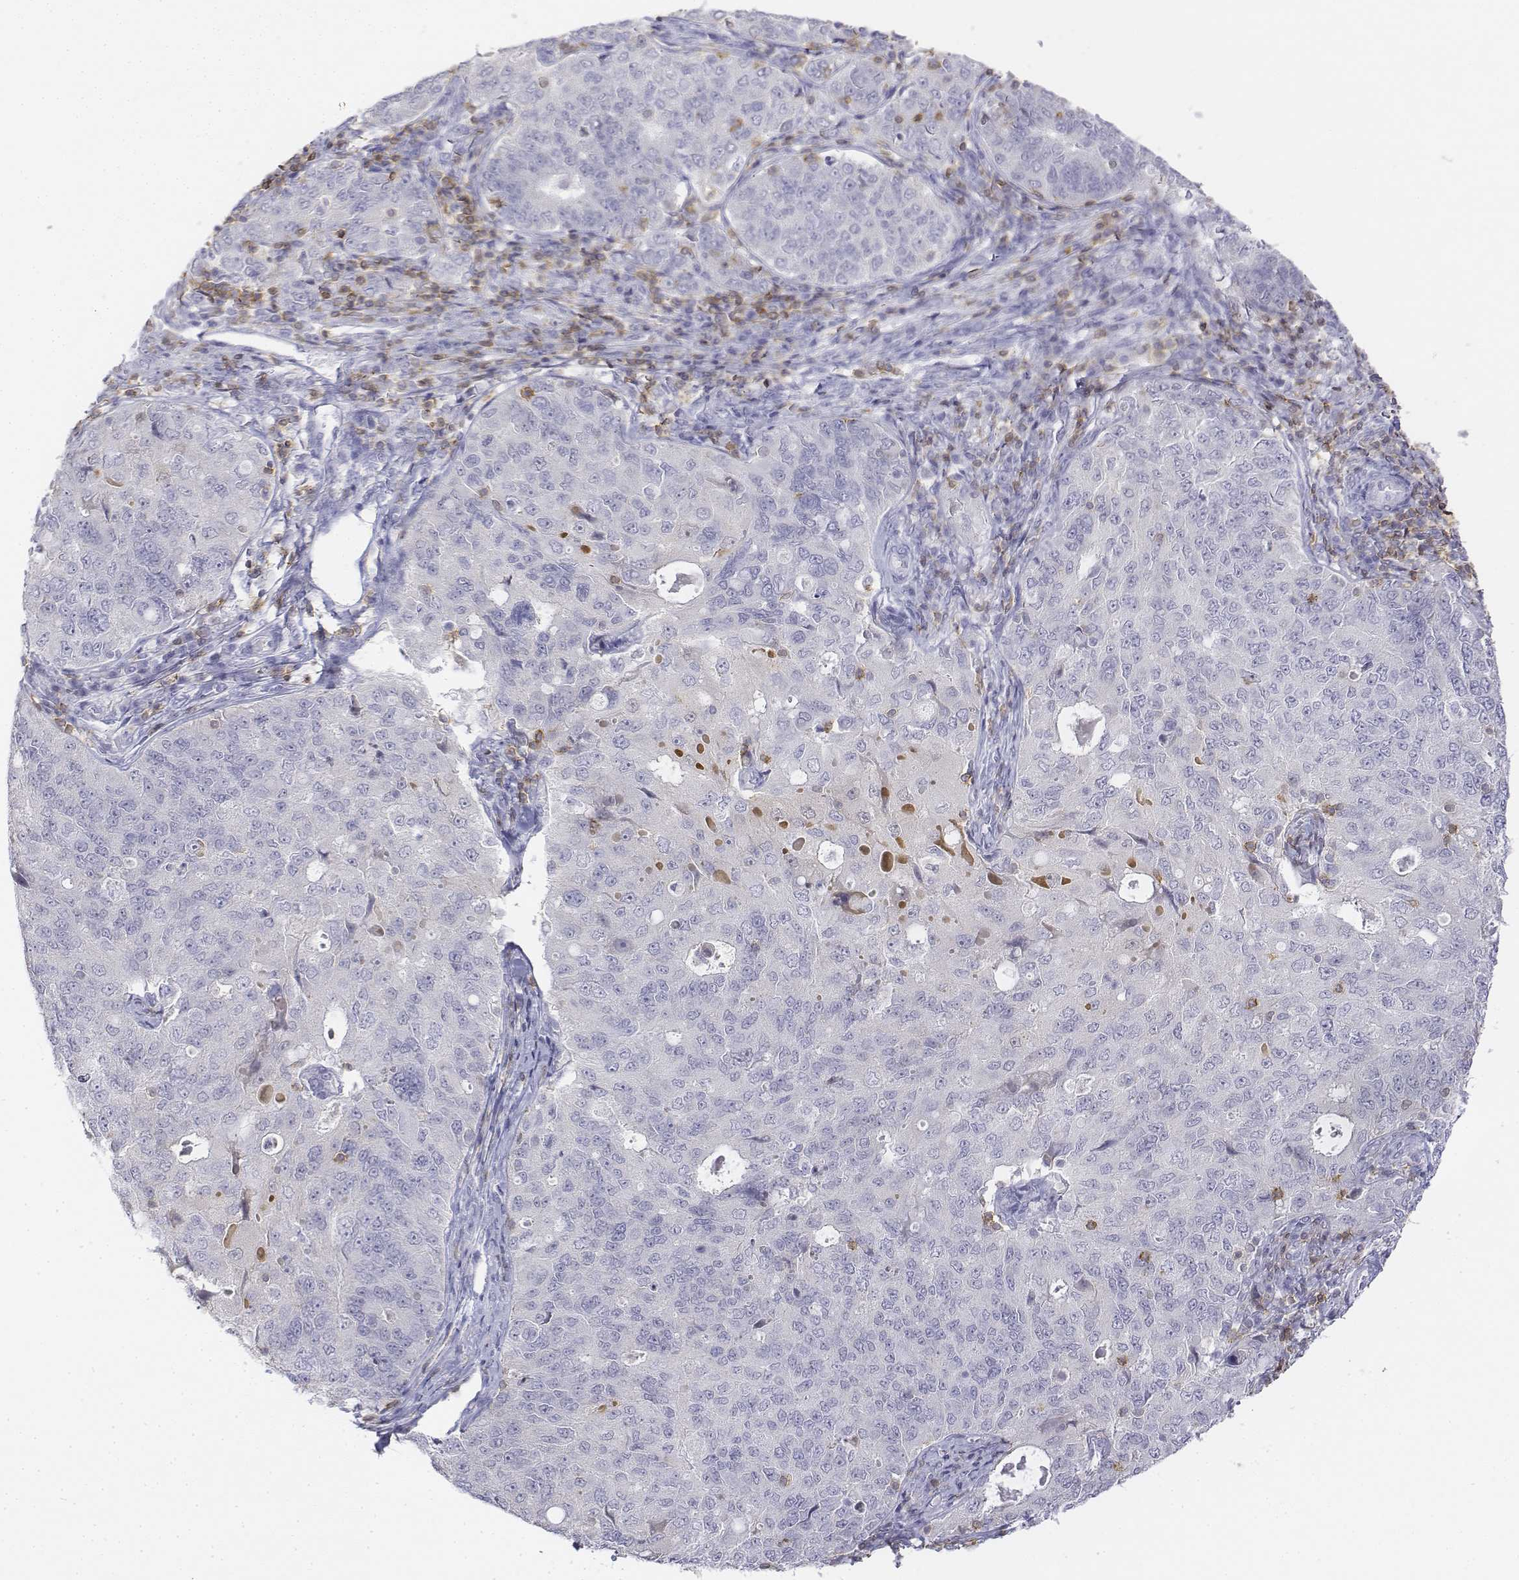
{"staining": {"intensity": "negative", "quantity": "none", "location": "none"}, "tissue": "endometrial cancer", "cell_type": "Tumor cells", "image_type": "cancer", "snomed": [{"axis": "morphology", "description": "Adenocarcinoma, NOS"}, {"axis": "topography", "description": "Endometrium"}], "caption": "Human endometrial cancer (adenocarcinoma) stained for a protein using immunohistochemistry (IHC) demonstrates no positivity in tumor cells.", "gene": "CD3E", "patient": {"sex": "female", "age": 43}}